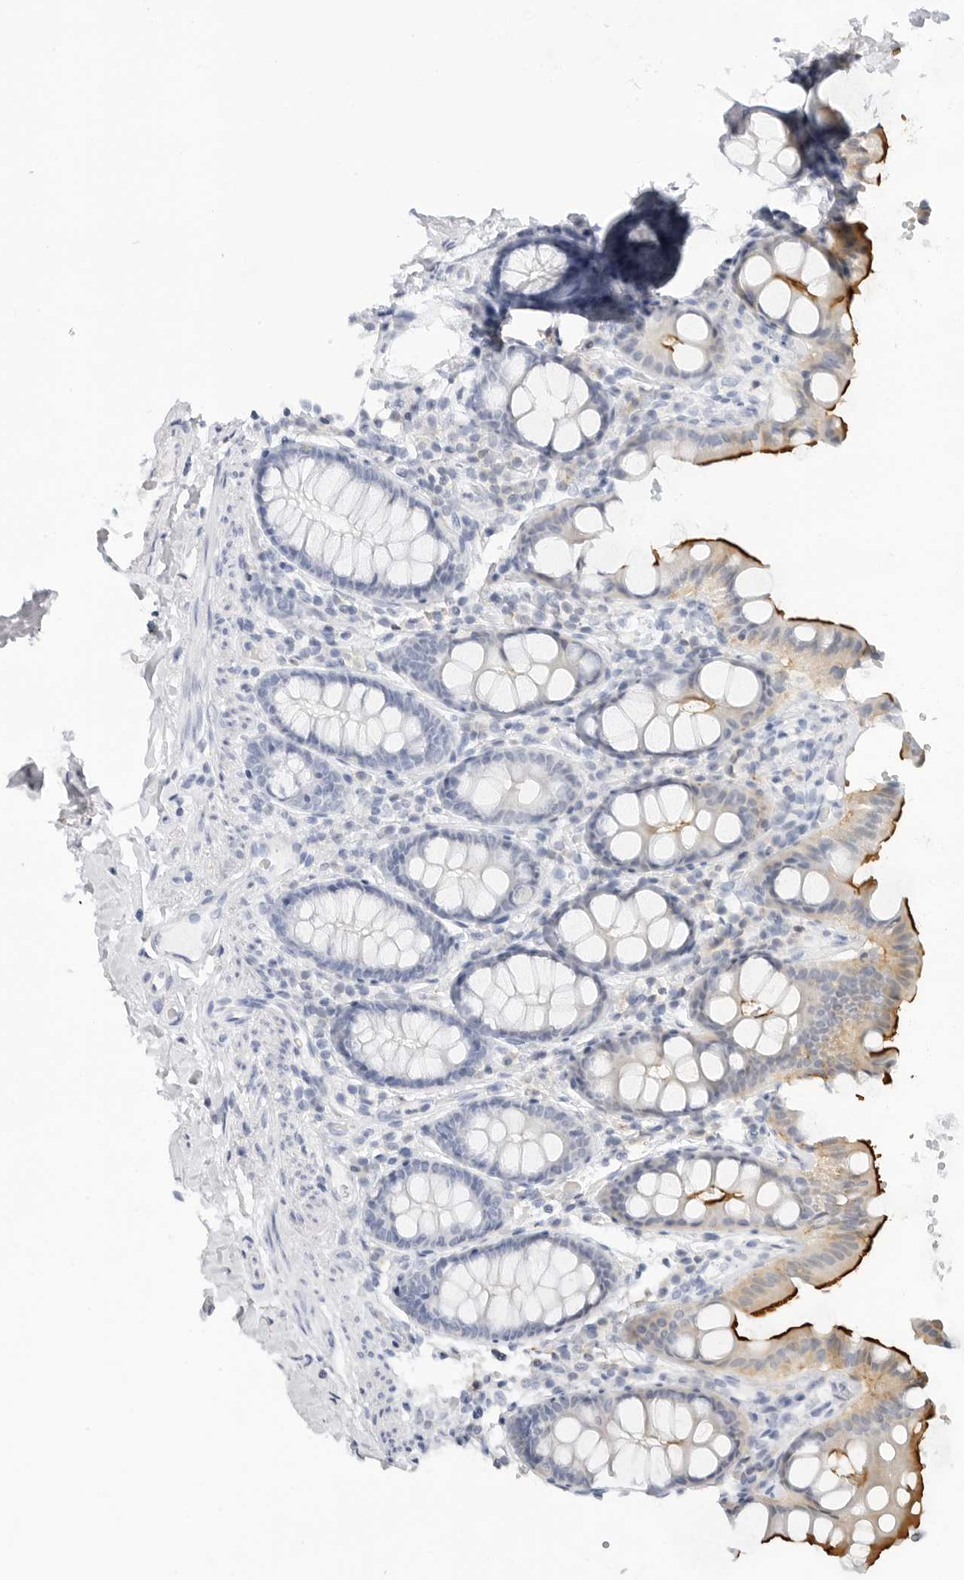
{"staining": {"intensity": "negative", "quantity": "none", "location": "none"}, "tissue": "colon", "cell_type": "Endothelial cells", "image_type": "normal", "snomed": [{"axis": "morphology", "description": "Normal tissue, NOS"}, {"axis": "topography", "description": "Colon"}, {"axis": "topography", "description": "Peripheral nerve tissue"}], "caption": "Immunohistochemical staining of unremarkable colon displays no significant expression in endothelial cells. (Immunohistochemistry, brightfield microscopy, high magnification).", "gene": "SLC9A3R1", "patient": {"sex": "female", "age": 61}}